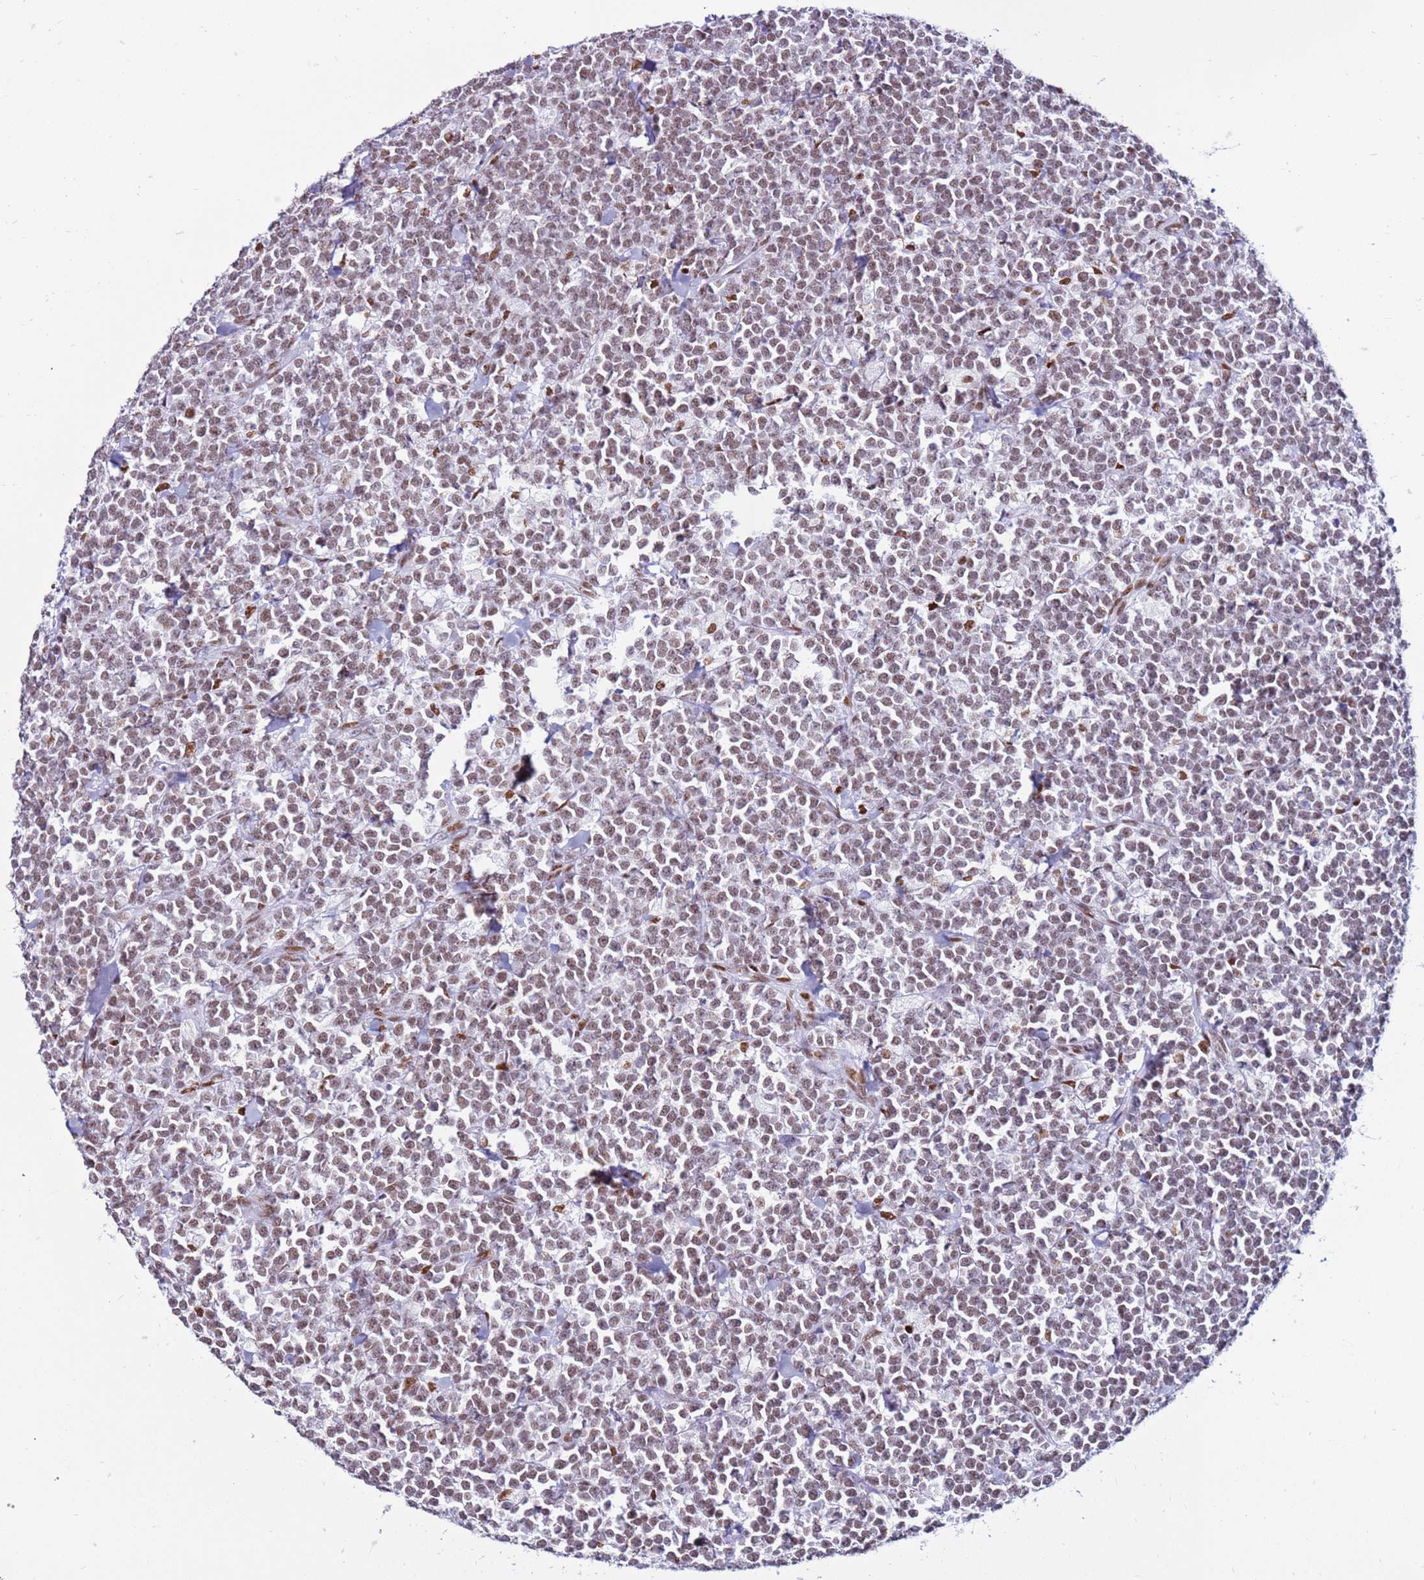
{"staining": {"intensity": "moderate", "quantity": "25%-75%", "location": "nuclear"}, "tissue": "lymphoma", "cell_type": "Tumor cells", "image_type": "cancer", "snomed": [{"axis": "morphology", "description": "Malignant lymphoma, non-Hodgkin's type, High grade"}, {"axis": "topography", "description": "Small intestine"}, {"axis": "topography", "description": "Colon"}], "caption": "An image showing moderate nuclear positivity in approximately 25%-75% of tumor cells in high-grade malignant lymphoma, non-Hodgkin's type, as visualized by brown immunohistochemical staining.", "gene": "KPNA4", "patient": {"sex": "male", "age": 8}}